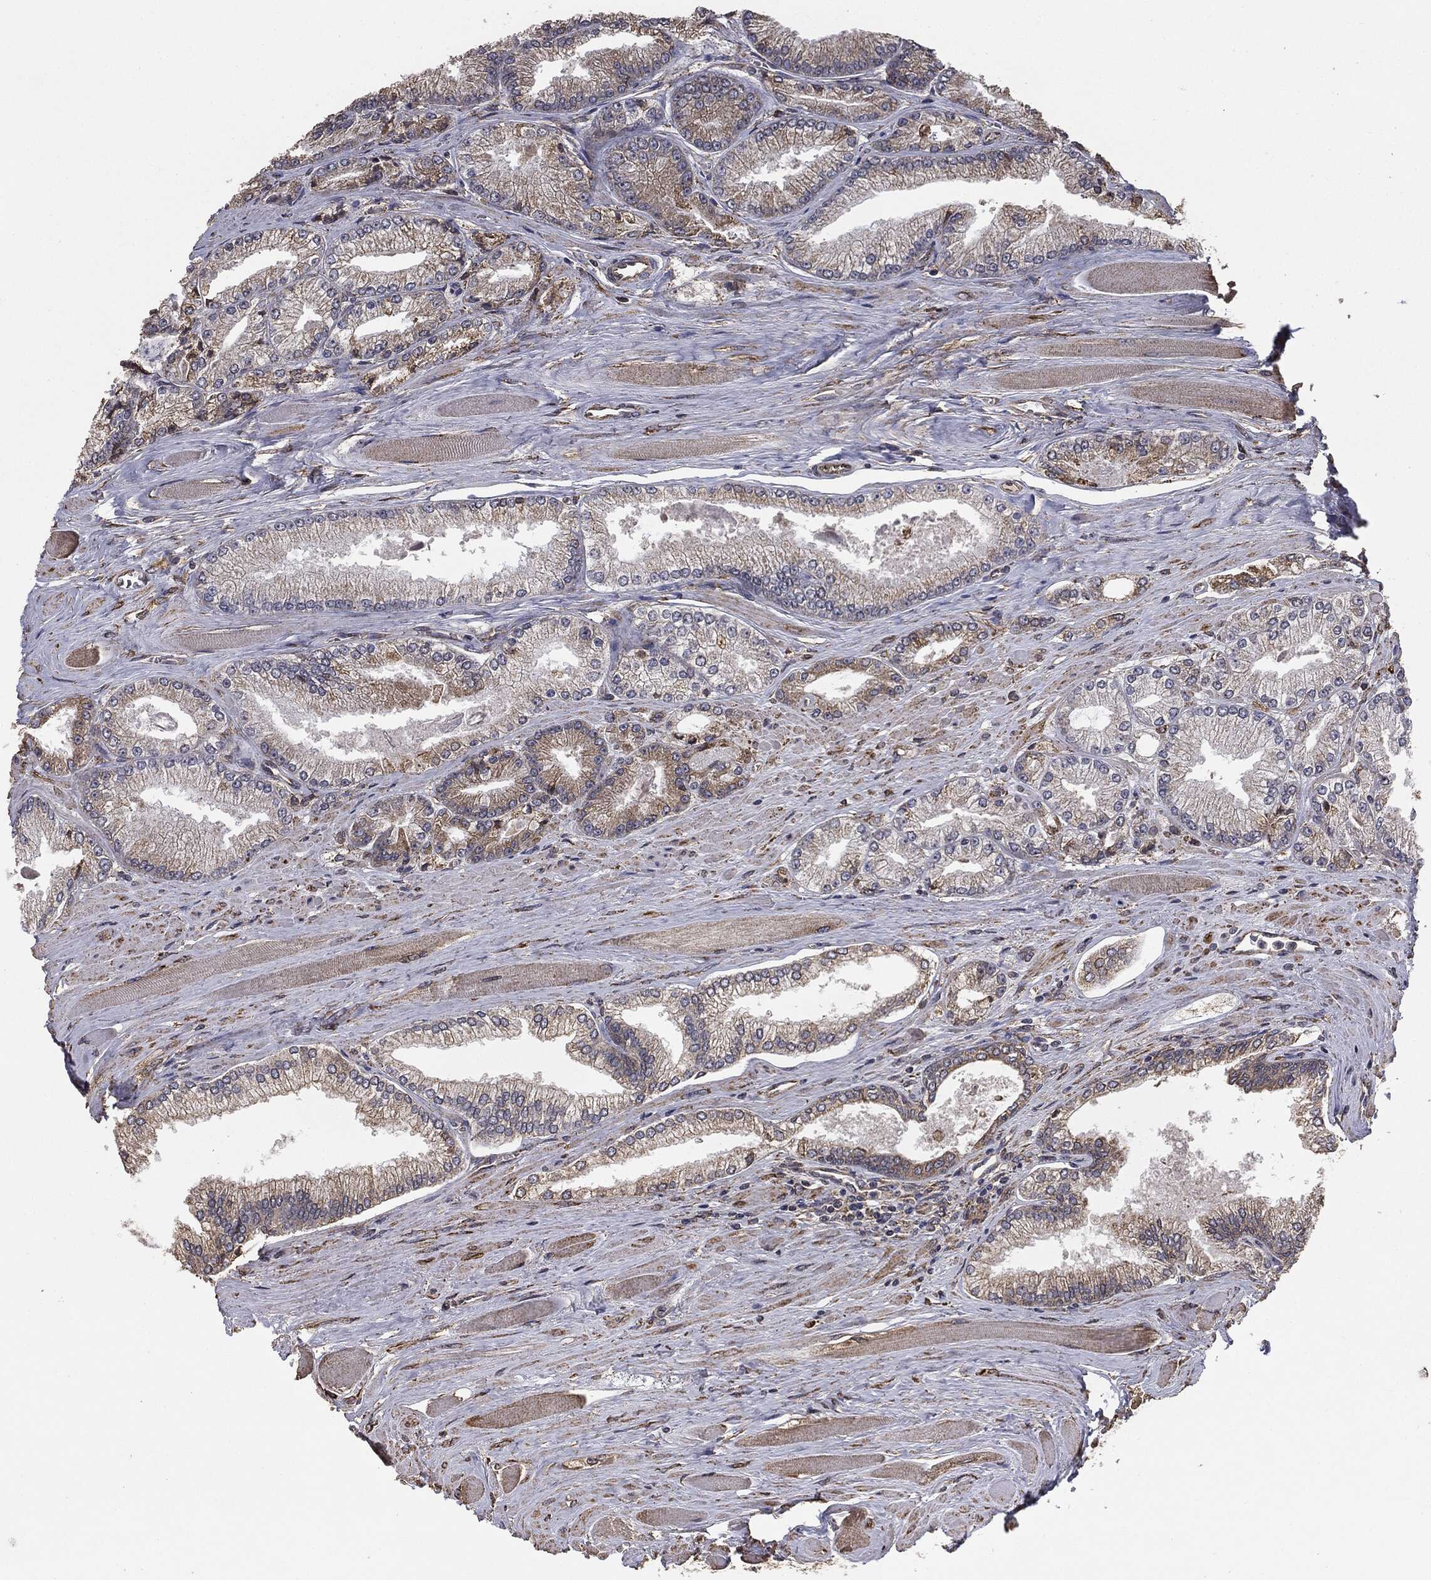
{"staining": {"intensity": "negative", "quantity": "none", "location": "none"}, "tissue": "prostate cancer", "cell_type": "Tumor cells", "image_type": "cancer", "snomed": [{"axis": "morphology", "description": "Adenocarcinoma, Low grade"}, {"axis": "topography", "description": "Prostate"}], "caption": "Image shows no protein expression in tumor cells of low-grade adenocarcinoma (prostate) tissue. (Stains: DAB (3,3'-diaminobenzidine) immunohistochemistry (IHC) with hematoxylin counter stain, Microscopy: brightfield microscopy at high magnification).", "gene": "MTOR", "patient": {"sex": "male", "age": 67}}